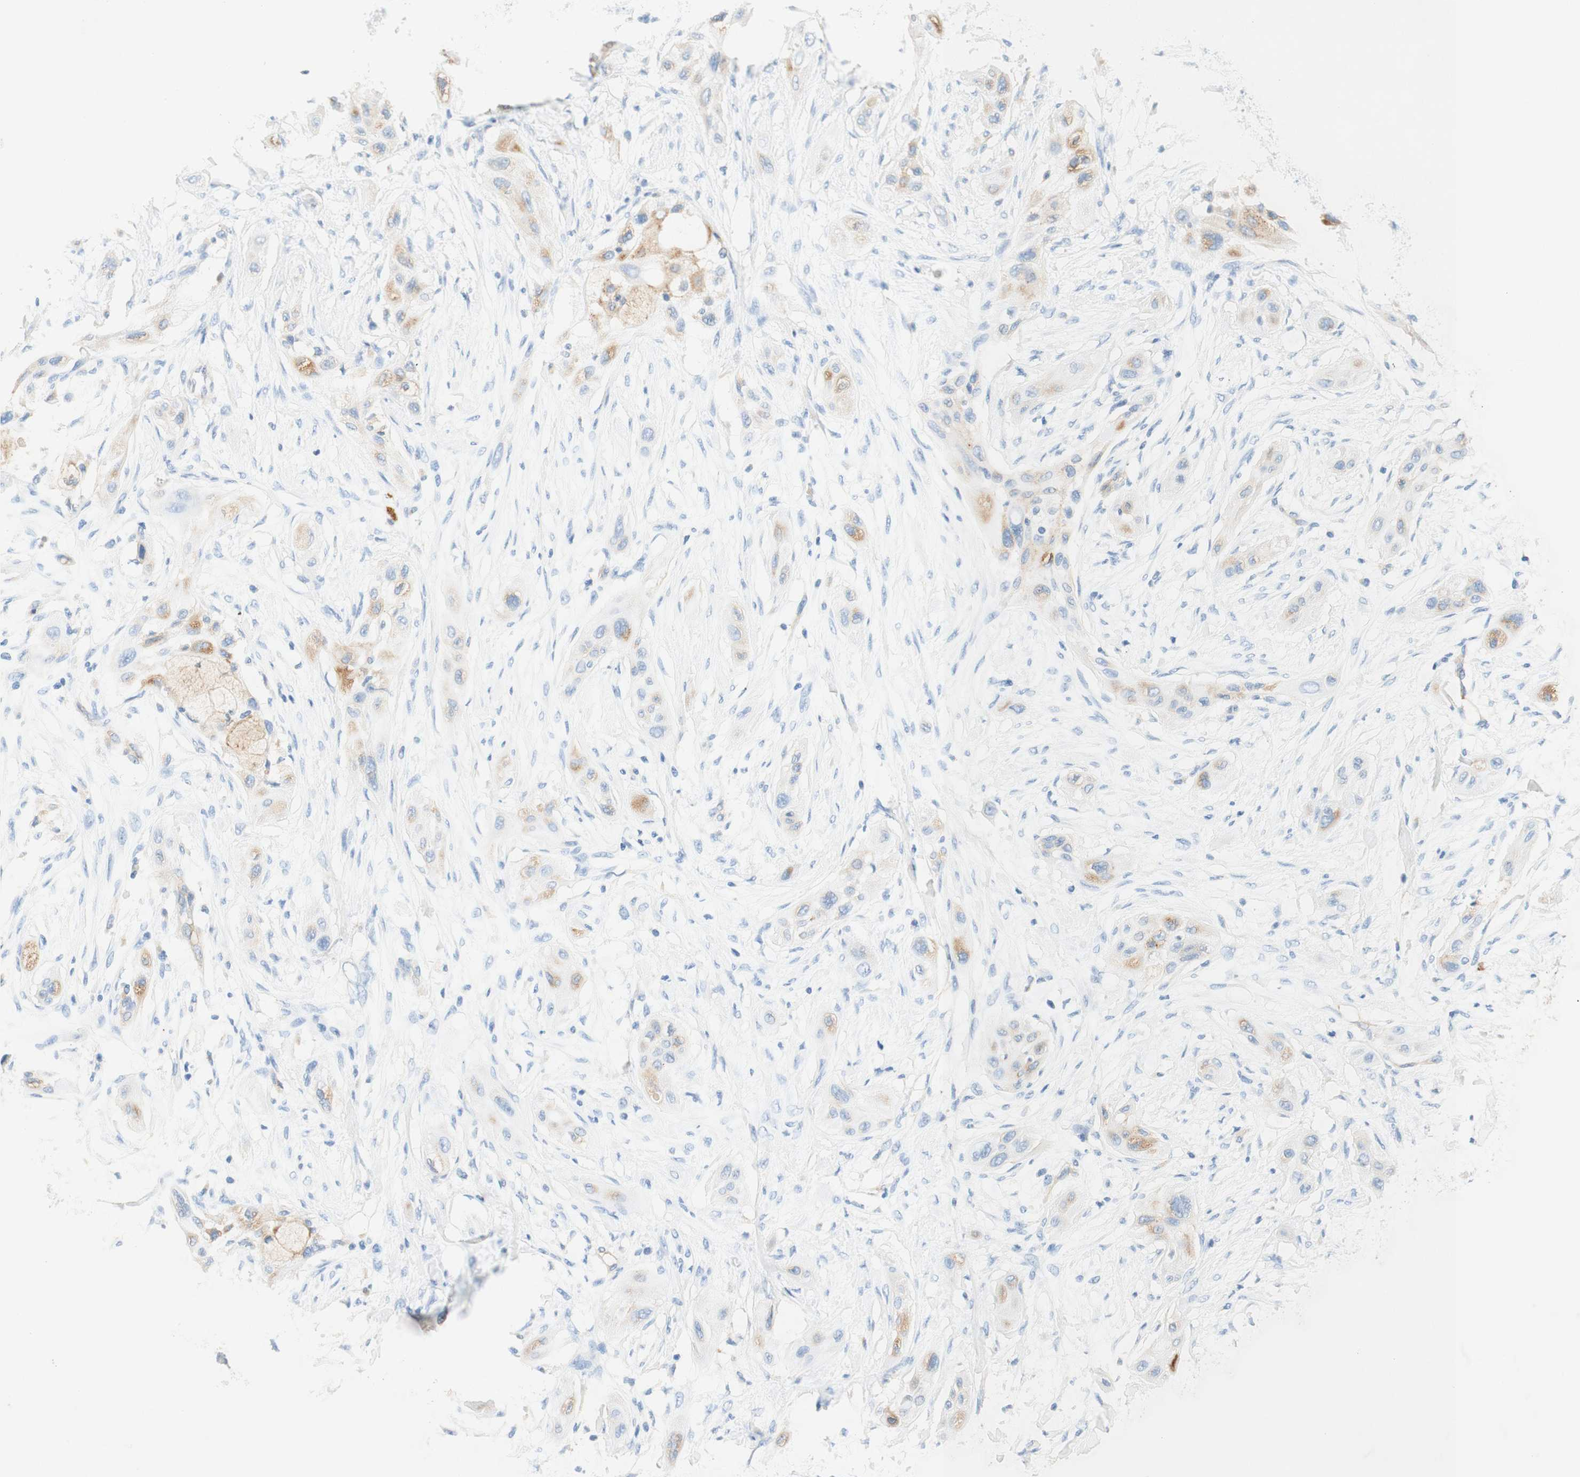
{"staining": {"intensity": "weak", "quantity": "<25%", "location": "cytoplasmic/membranous"}, "tissue": "lung cancer", "cell_type": "Tumor cells", "image_type": "cancer", "snomed": [{"axis": "morphology", "description": "Squamous cell carcinoma, NOS"}, {"axis": "topography", "description": "Lung"}], "caption": "This is a image of immunohistochemistry staining of lung squamous cell carcinoma, which shows no expression in tumor cells. Brightfield microscopy of immunohistochemistry stained with DAB (3,3'-diaminobenzidine) (brown) and hematoxylin (blue), captured at high magnification.", "gene": "STOM", "patient": {"sex": "female", "age": 47}}